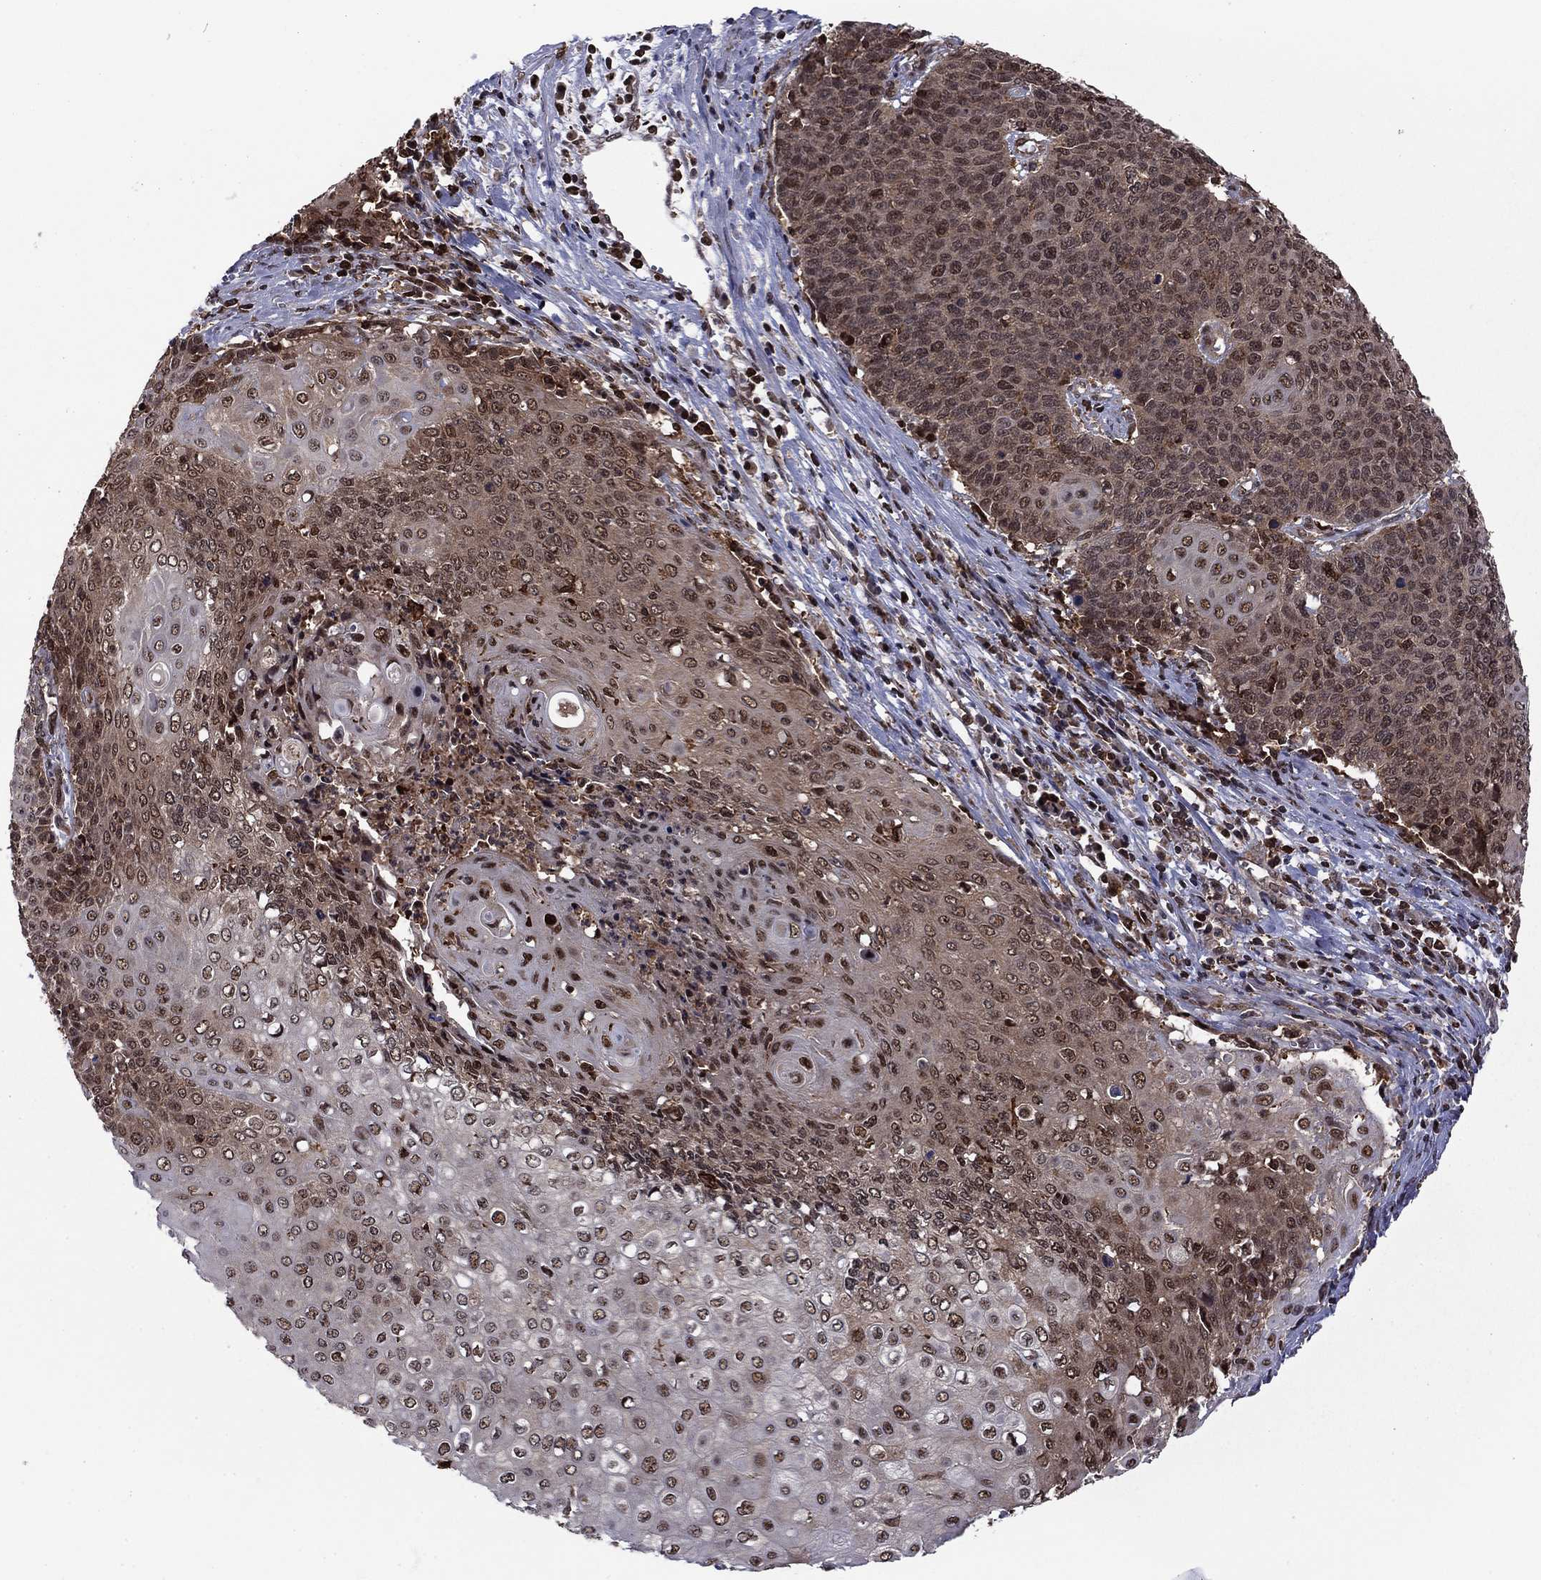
{"staining": {"intensity": "moderate", "quantity": "25%-75%", "location": "cytoplasmic/membranous,nuclear"}, "tissue": "cervical cancer", "cell_type": "Tumor cells", "image_type": "cancer", "snomed": [{"axis": "morphology", "description": "Squamous cell carcinoma, NOS"}, {"axis": "topography", "description": "Cervix"}], "caption": "A brown stain shows moderate cytoplasmic/membranous and nuclear expression of a protein in human squamous cell carcinoma (cervical) tumor cells.", "gene": "PSMD2", "patient": {"sex": "female", "age": 39}}